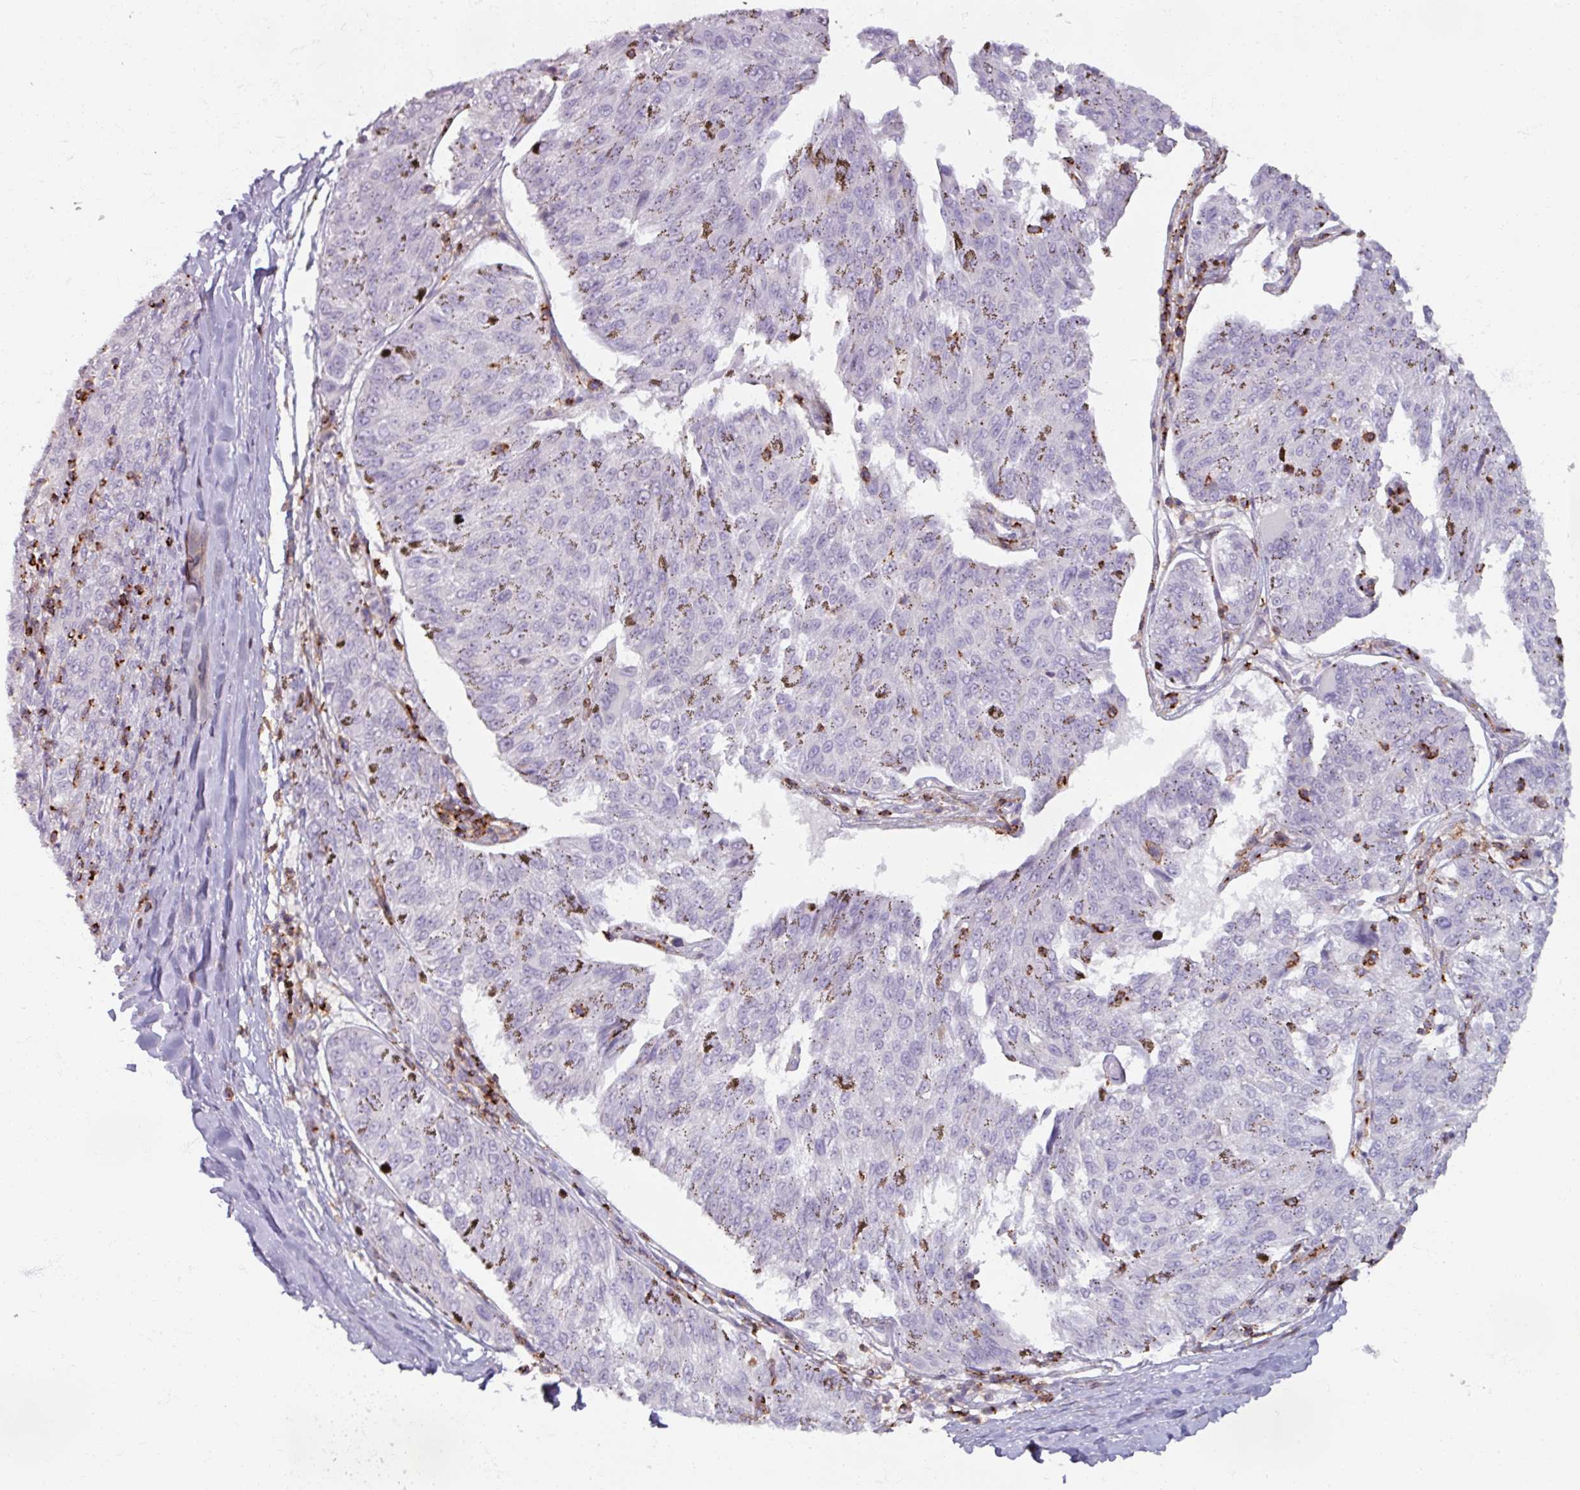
{"staining": {"intensity": "negative", "quantity": "none", "location": "none"}, "tissue": "melanoma", "cell_type": "Tumor cells", "image_type": "cancer", "snomed": [{"axis": "morphology", "description": "Malignant melanoma, NOS"}, {"axis": "topography", "description": "Skin"}], "caption": "The IHC micrograph has no significant positivity in tumor cells of melanoma tissue.", "gene": "PTPRC", "patient": {"sex": "female", "age": 72}}